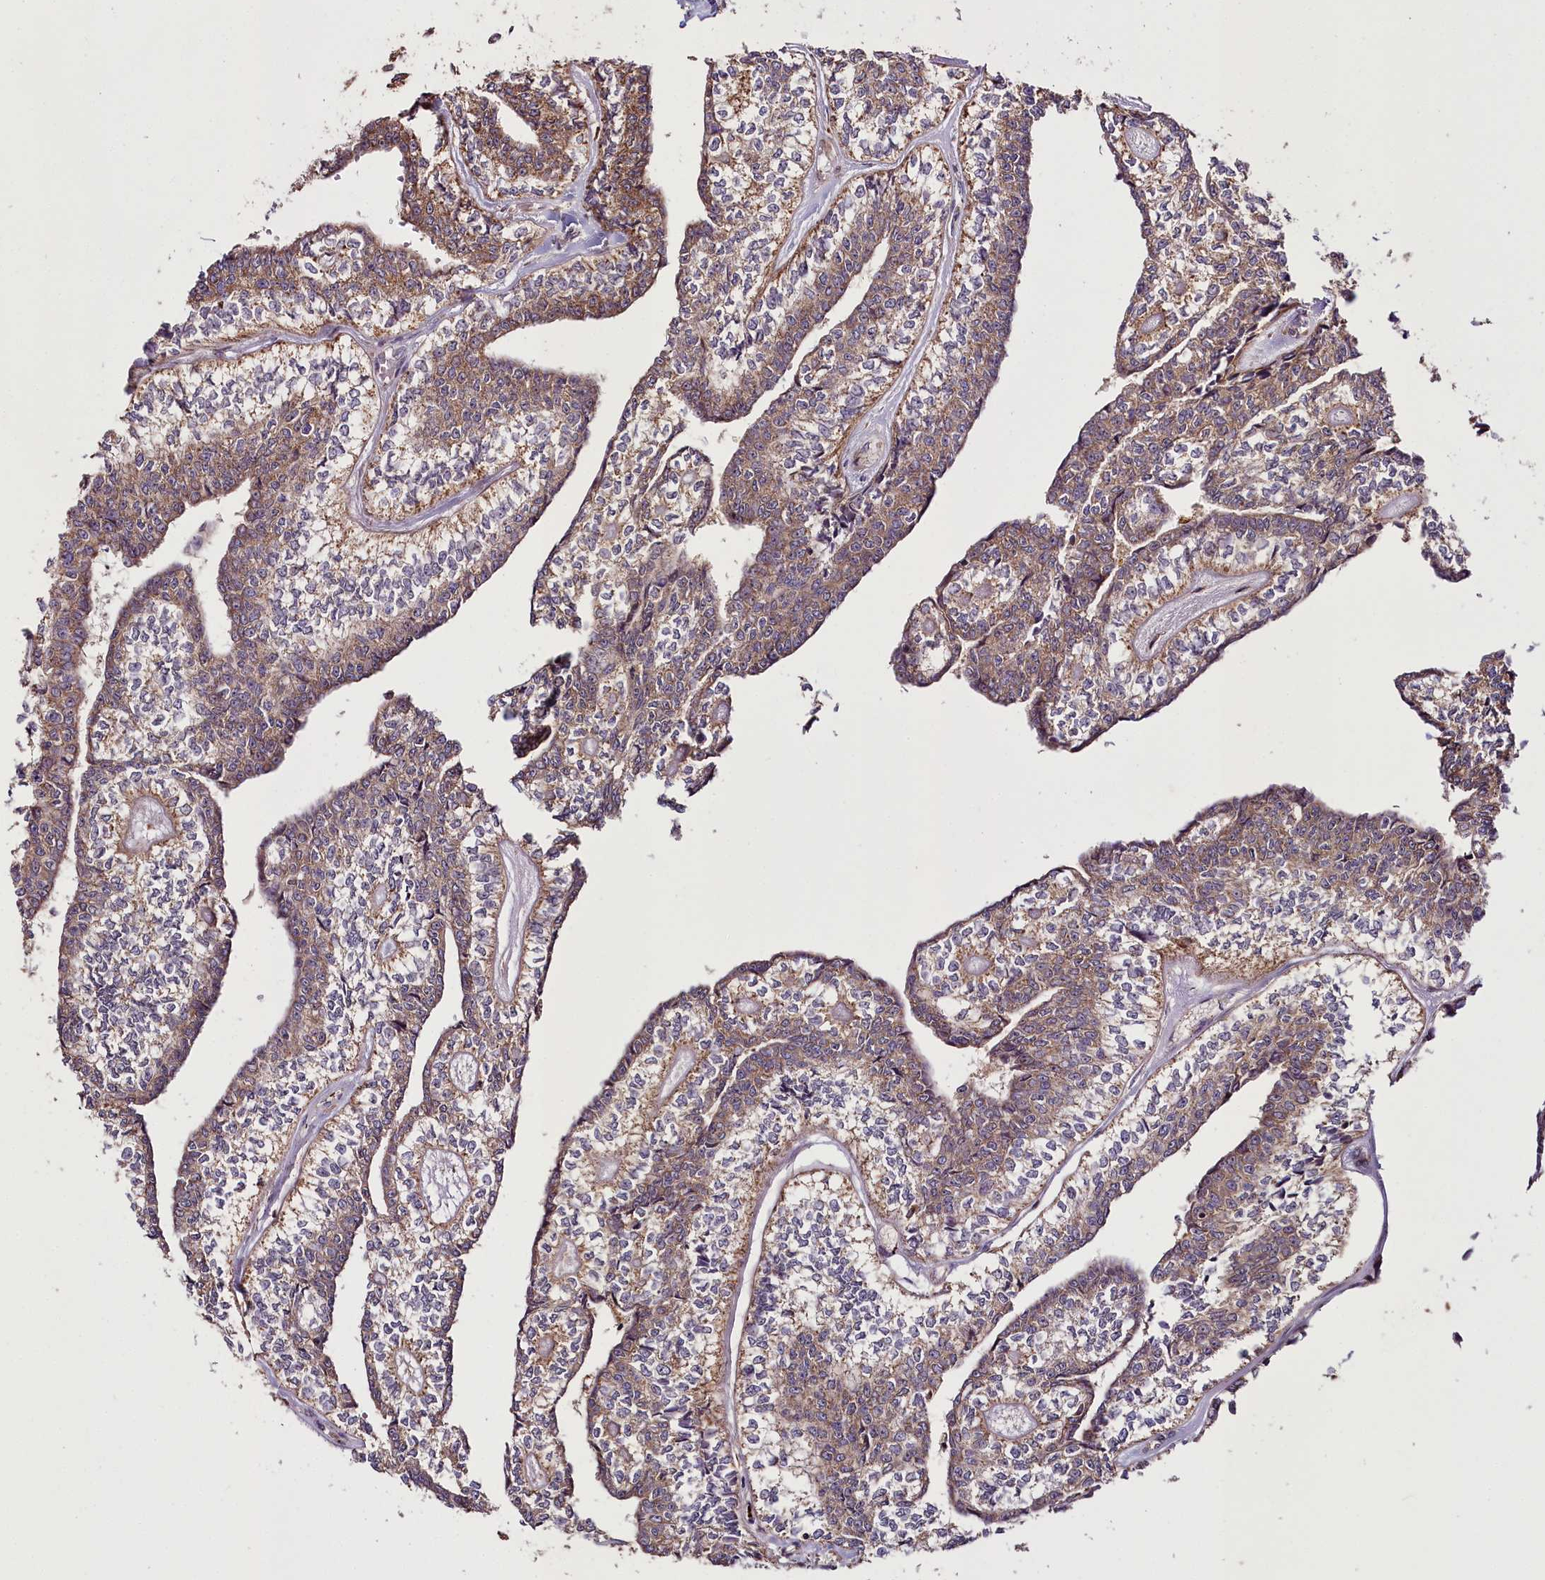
{"staining": {"intensity": "moderate", "quantity": ">75%", "location": "cytoplasmic/membranous"}, "tissue": "head and neck cancer", "cell_type": "Tumor cells", "image_type": "cancer", "snomed": [{"axis": "morphology", "description": "Adenocarcinoma, NOS"}, {"axis": "topography", "description": "Head-Neck"}], "caption": "Immunohistochemical staining of head and neck adenocarcinoma shows moderate cytoplasmic/membranous protein positivity in approximately >75% of tumor cells.", "gene": "RAB7A", "patient": {"sex": "female", "age": 73}}